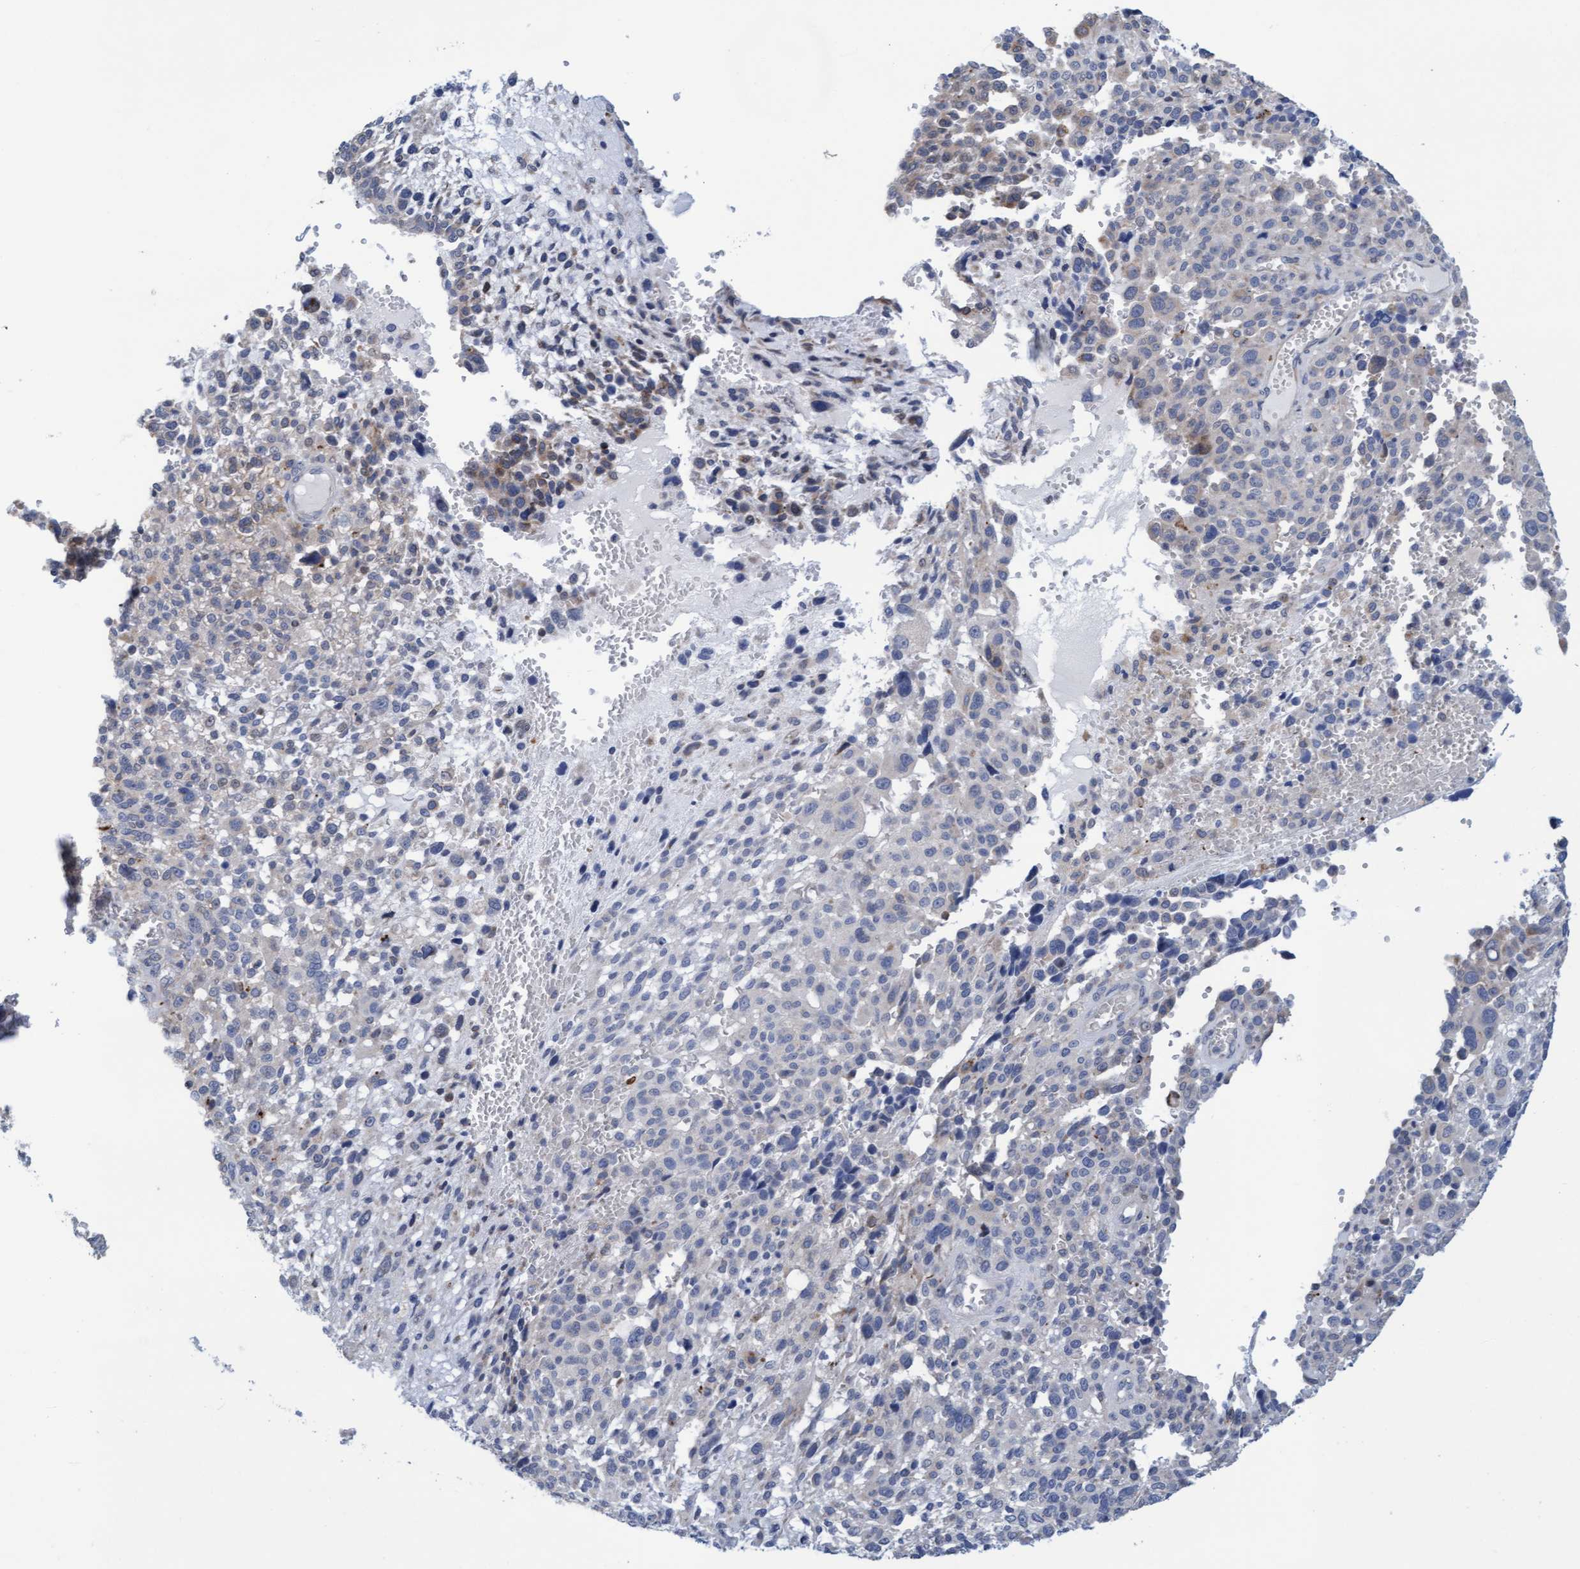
{"staining": {"intensity": "negative", "quantity": "none", "location": "none"}, "tissue": "melanoma", "cell_type": "Tumor cells", "image_type": "cancer", "snomed": [{"axis": "morphology", "description": "Malignant melanoma, NOS"}, {"axis": "topography", "description": "Skin"}], "caption": "This image is of melanoma stained with immunohistochemistry (IHC) to label a protein in brown with the nuclei are counter-stained blue. There is no positivity in tumor cells. (Brightfield microscopy of DAB (3,3'-diaminobenzidine) immunohistochemistry at high magnification).", "gene": "SLC28A3", "patient": {"sex": "female", "age": 55}}